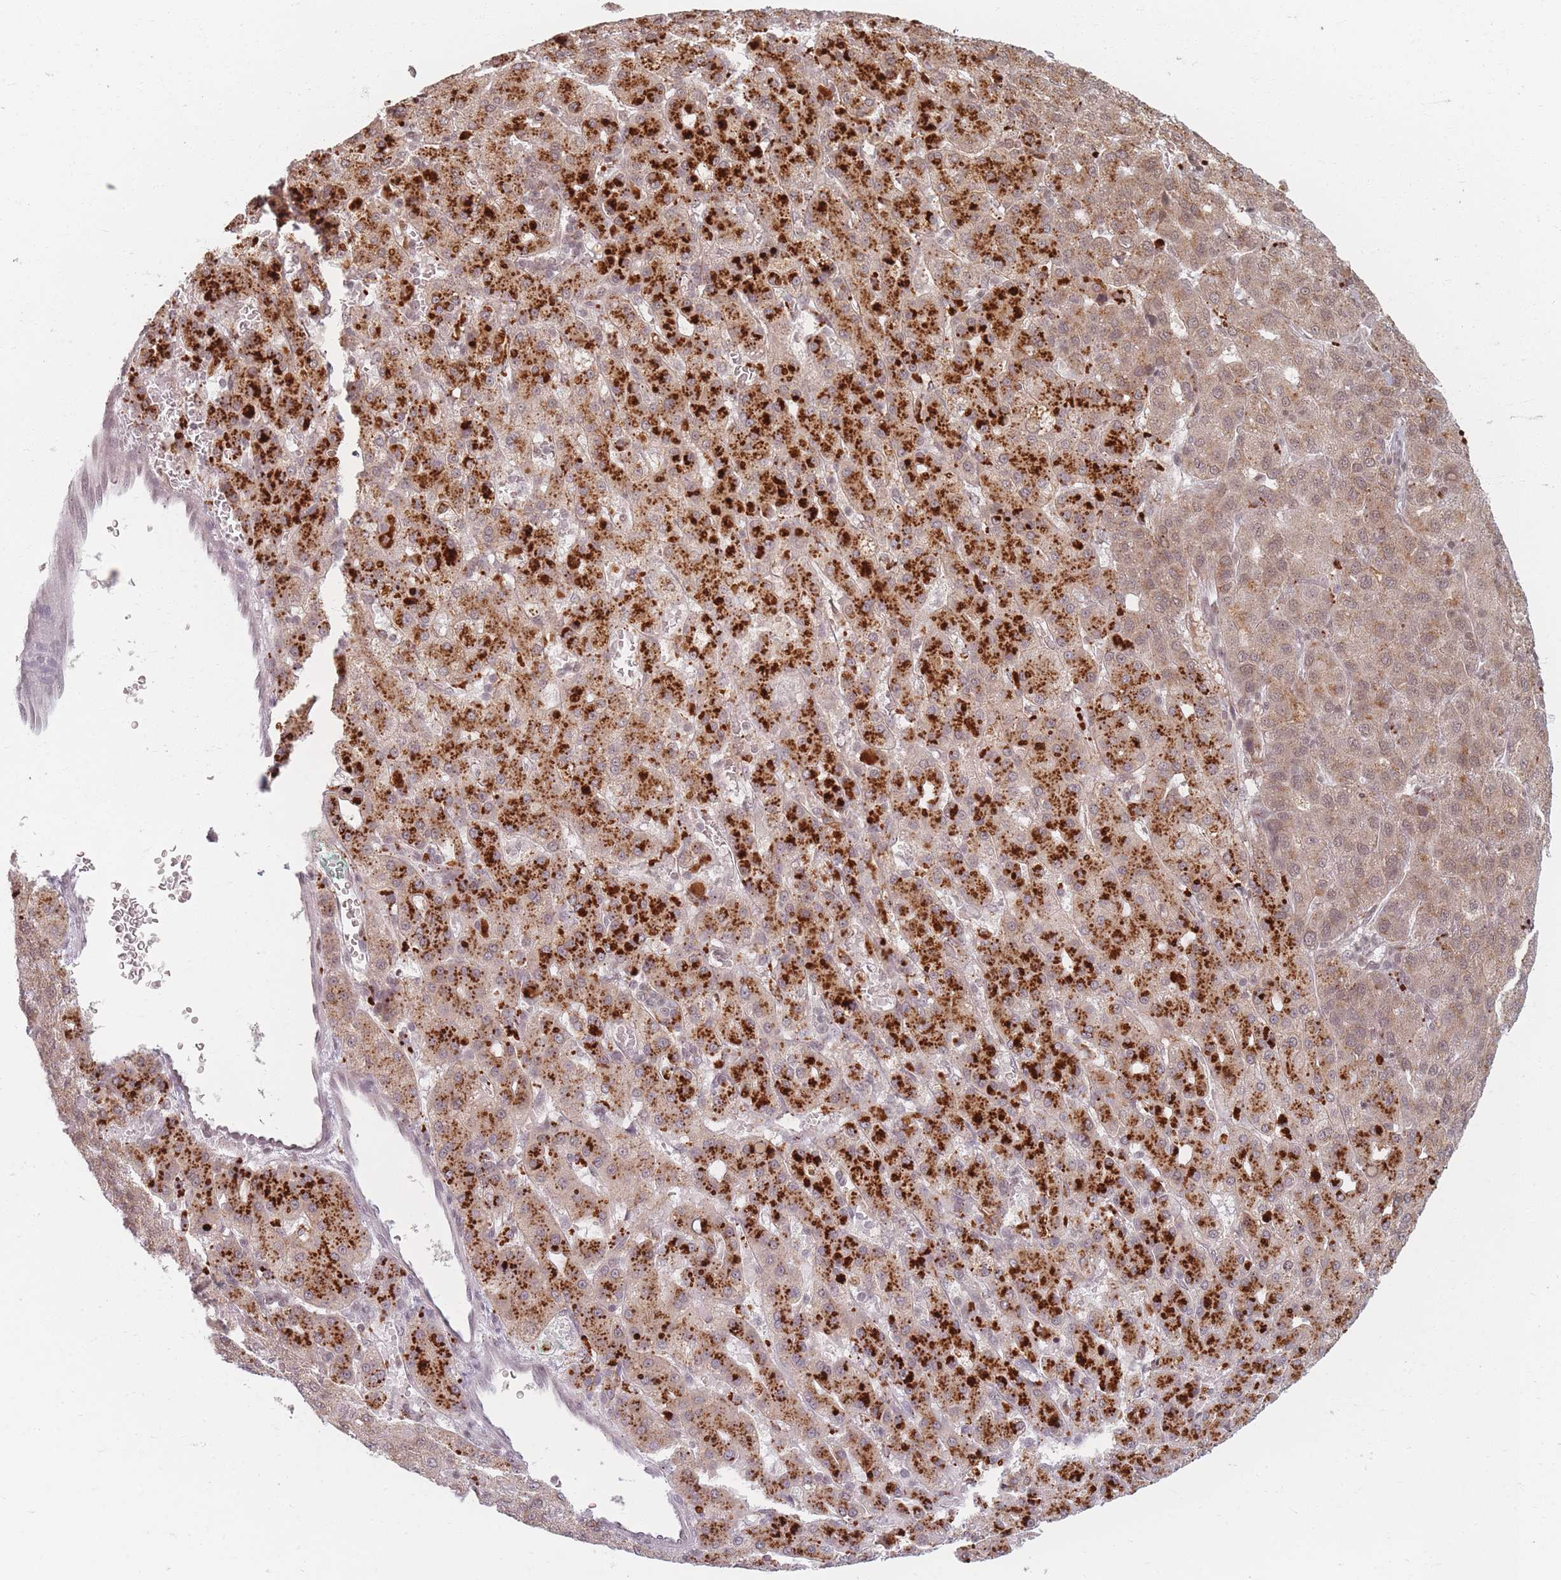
{"staining": {"intensity": "strong", "quantity": ">75%", "location": "cytoplasmic/membranous,nuclear"}, "tissue": "liver cancer", "cell_type": "Tumor cells", "image_type": "cancer", "snomed": [{"axis": "morphology", "description": "Carcinoma, Hepatocellular, NOS"}, {"axis": "topography", "description": "Liver"}], "caption": "High-magnification brightfield microscopy of liver hepatocellular carcinoma stained with DAB (brown) and counterstained with hematoxylin (blue). tumor cells exhibit strong cytoplasmic/membranous and nuclear positivity is present in about>75% of cells.", "gene": "SPATA45", "patient": {"sex": "male", "age": 65}}